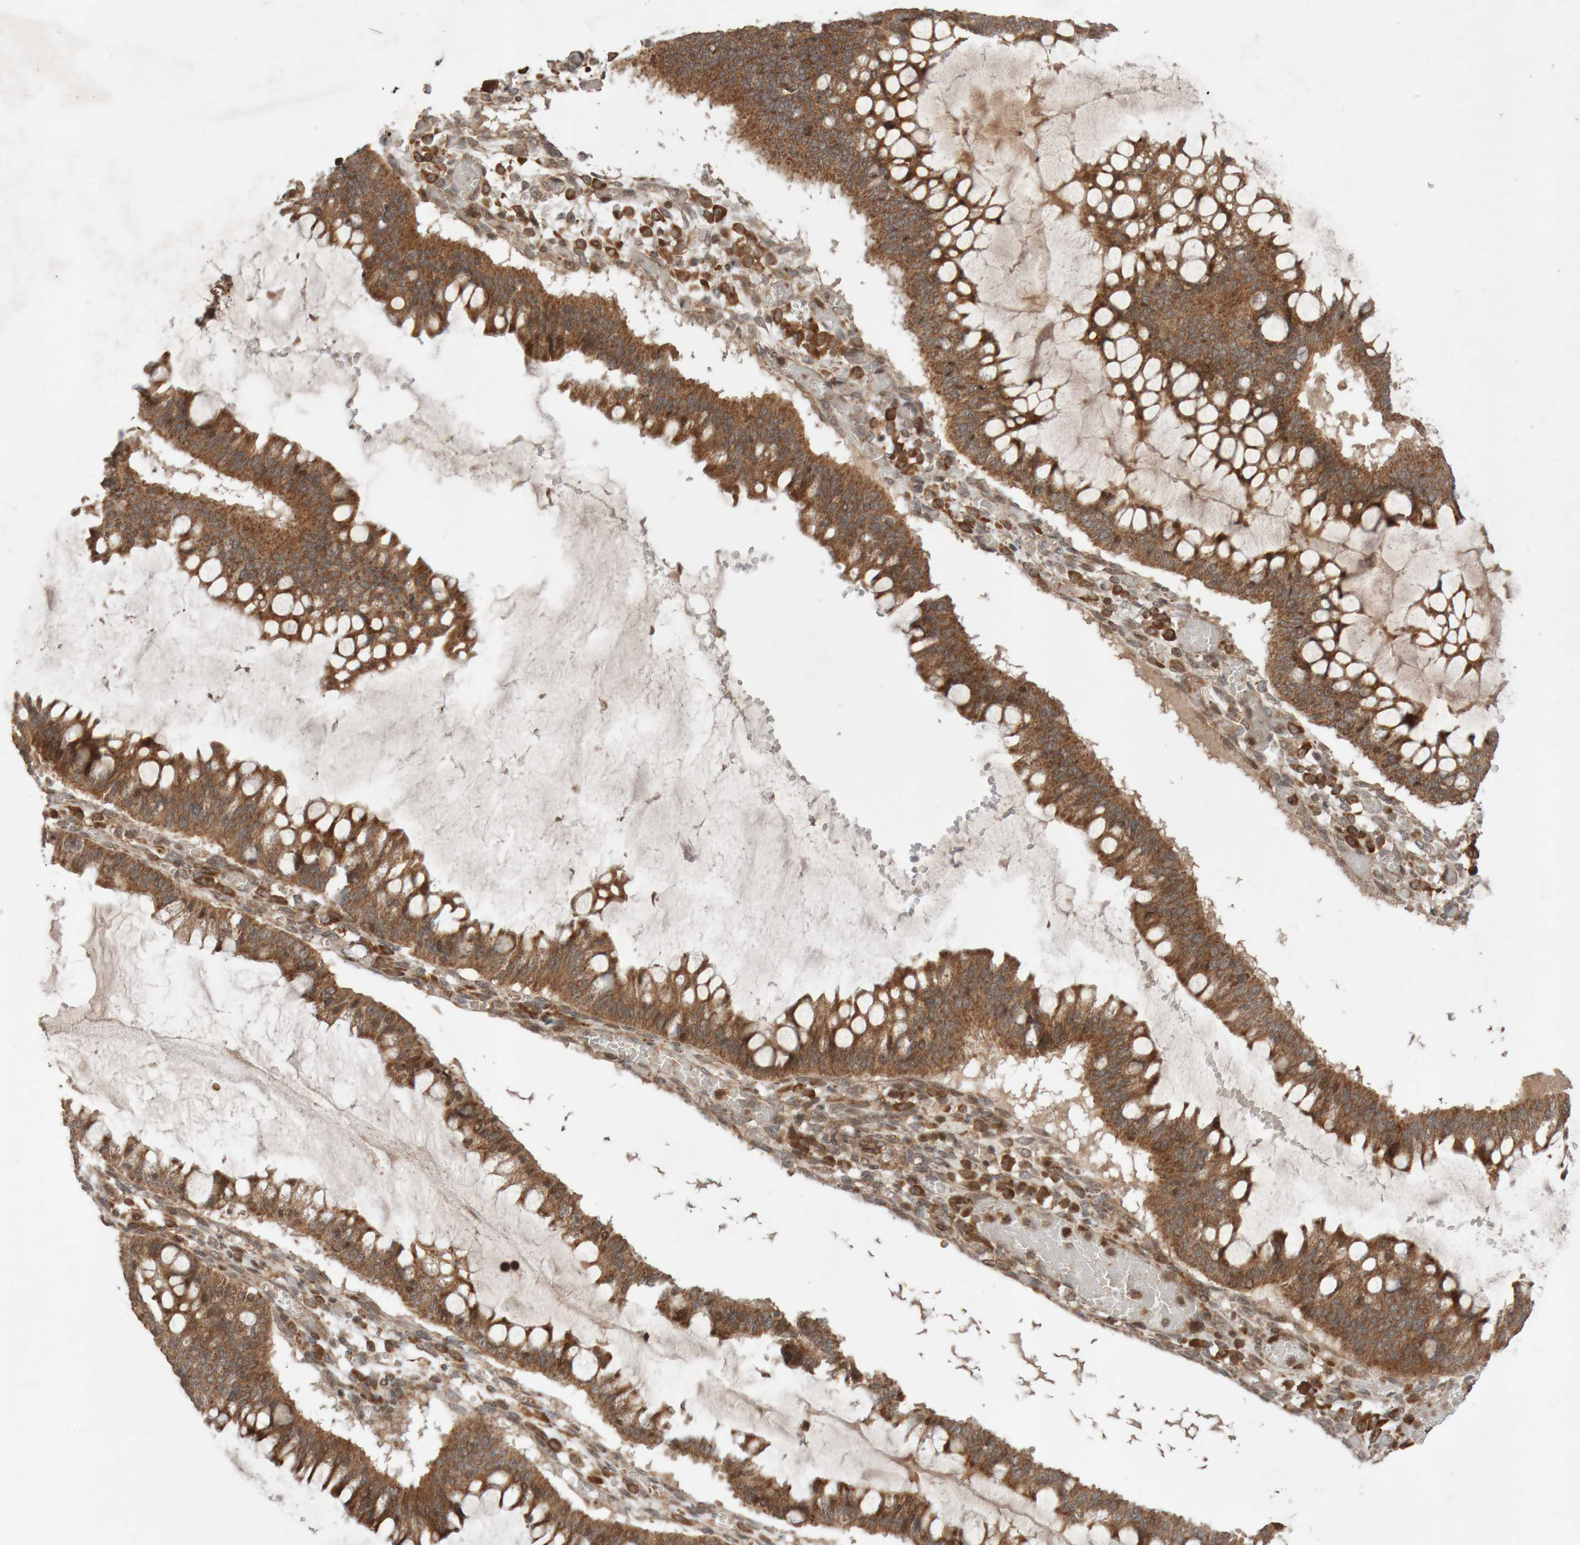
{"staining": {"intensity": "strong", "quantity": "25%-75%", "location": "cytoplasmic/membranous"}, "tissue": "ovarian cancer", "cell_type": "Tumor cells", "image_type": "cancer", "snomed": [{"axis": "morphology", "description": "Cystadenocarcinoma, mucinous, NOS"}, {"axis": "topography", "description": "Ovary"}], "caption": "IHC histopathology image of neoplastic tissue: ovarian cancer stained using IHC shows high levels of strong protein expression localized specifically in the cytoplasmic/membranous of tumor cells, appearing as a cytoplasmic/membranous brown color.", "gene": "KIF21B", "patient": {"sex": "female", "age": 73}}